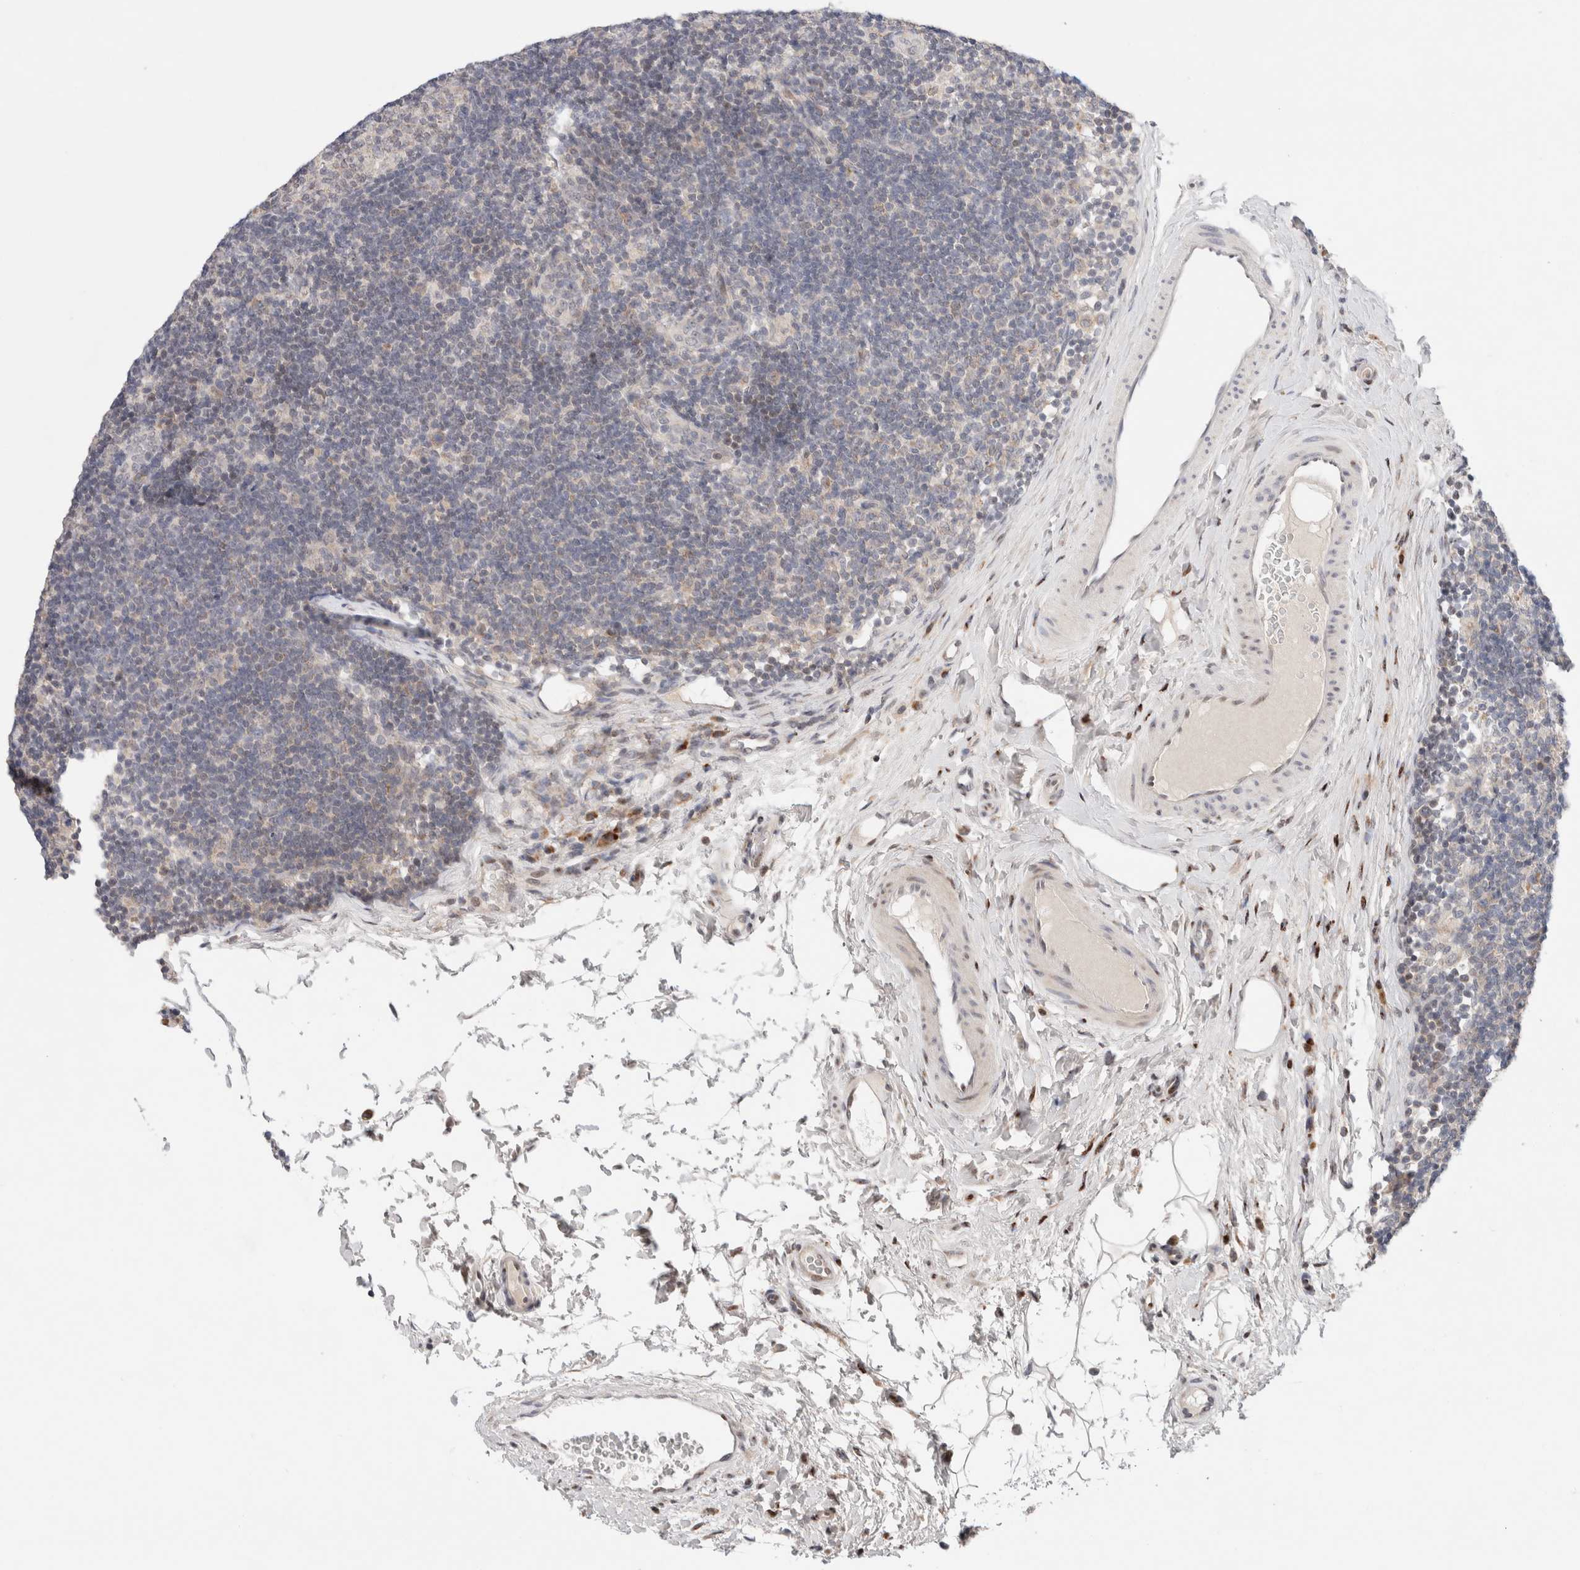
{"staining": {"intensity": "weak", "quantity": "<25%", "location": "cytoplasmic/membranous"}, "tissue": "lymph node", "cell_type": "Germinal center cells", "image_type": "normal", "snomed": [{"axis": "morphology", "description": "Normal tissue, NOS"}, {"axis": "topography", "description": "Lymph node"}], "caption": "IHC histopathology image of benign human lymph node stained for a protein (brown), which displays no expression in germinal center cells.", "gene": "ERI3", "patient": {"sex": "female", "age": 22}}